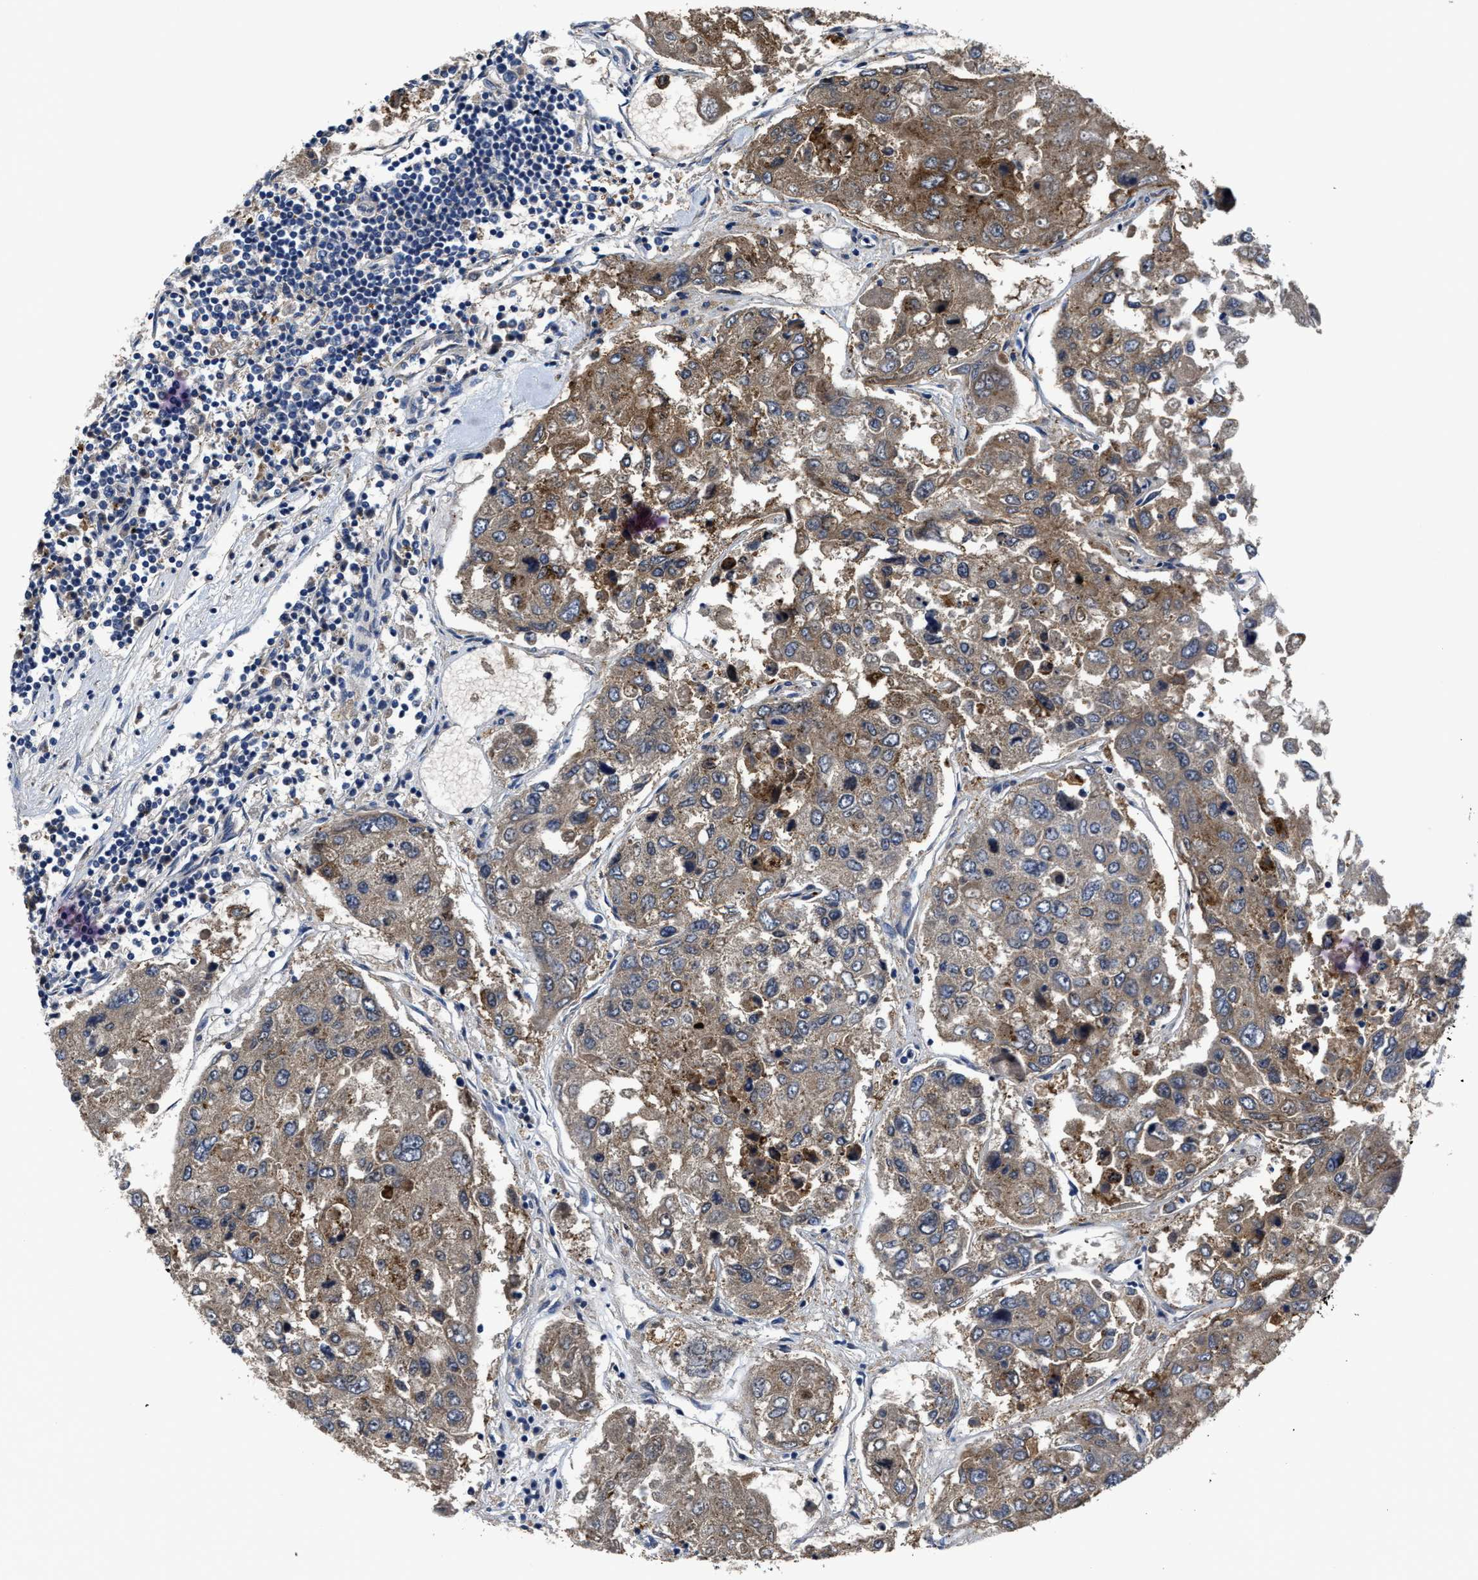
{"staining": {"intensity": "weak", "quantity": ">75%", "location": "cytoplasmic/membranous"}, "tissue": "urothelial cancer", "cell_type": "Tumor cells", "image_type": "cancer", "snomed": [{"axis": "morphology", "description": "Urothelial carcinoma, High grade"}, {"axis": "topography", "description": "Lymph node"}, {"axis": "topography", "description": "Urinary bladder"}], "caption": "Urothelial cancer stained for a protein exhibits weak cytoplasmic/membranous positivity in tumor cells. (DAB IHC, brown staining for protein, blue staining for nuclei).", "gene": "GHITM", "patient": {"sex": "male", "age": 51}}